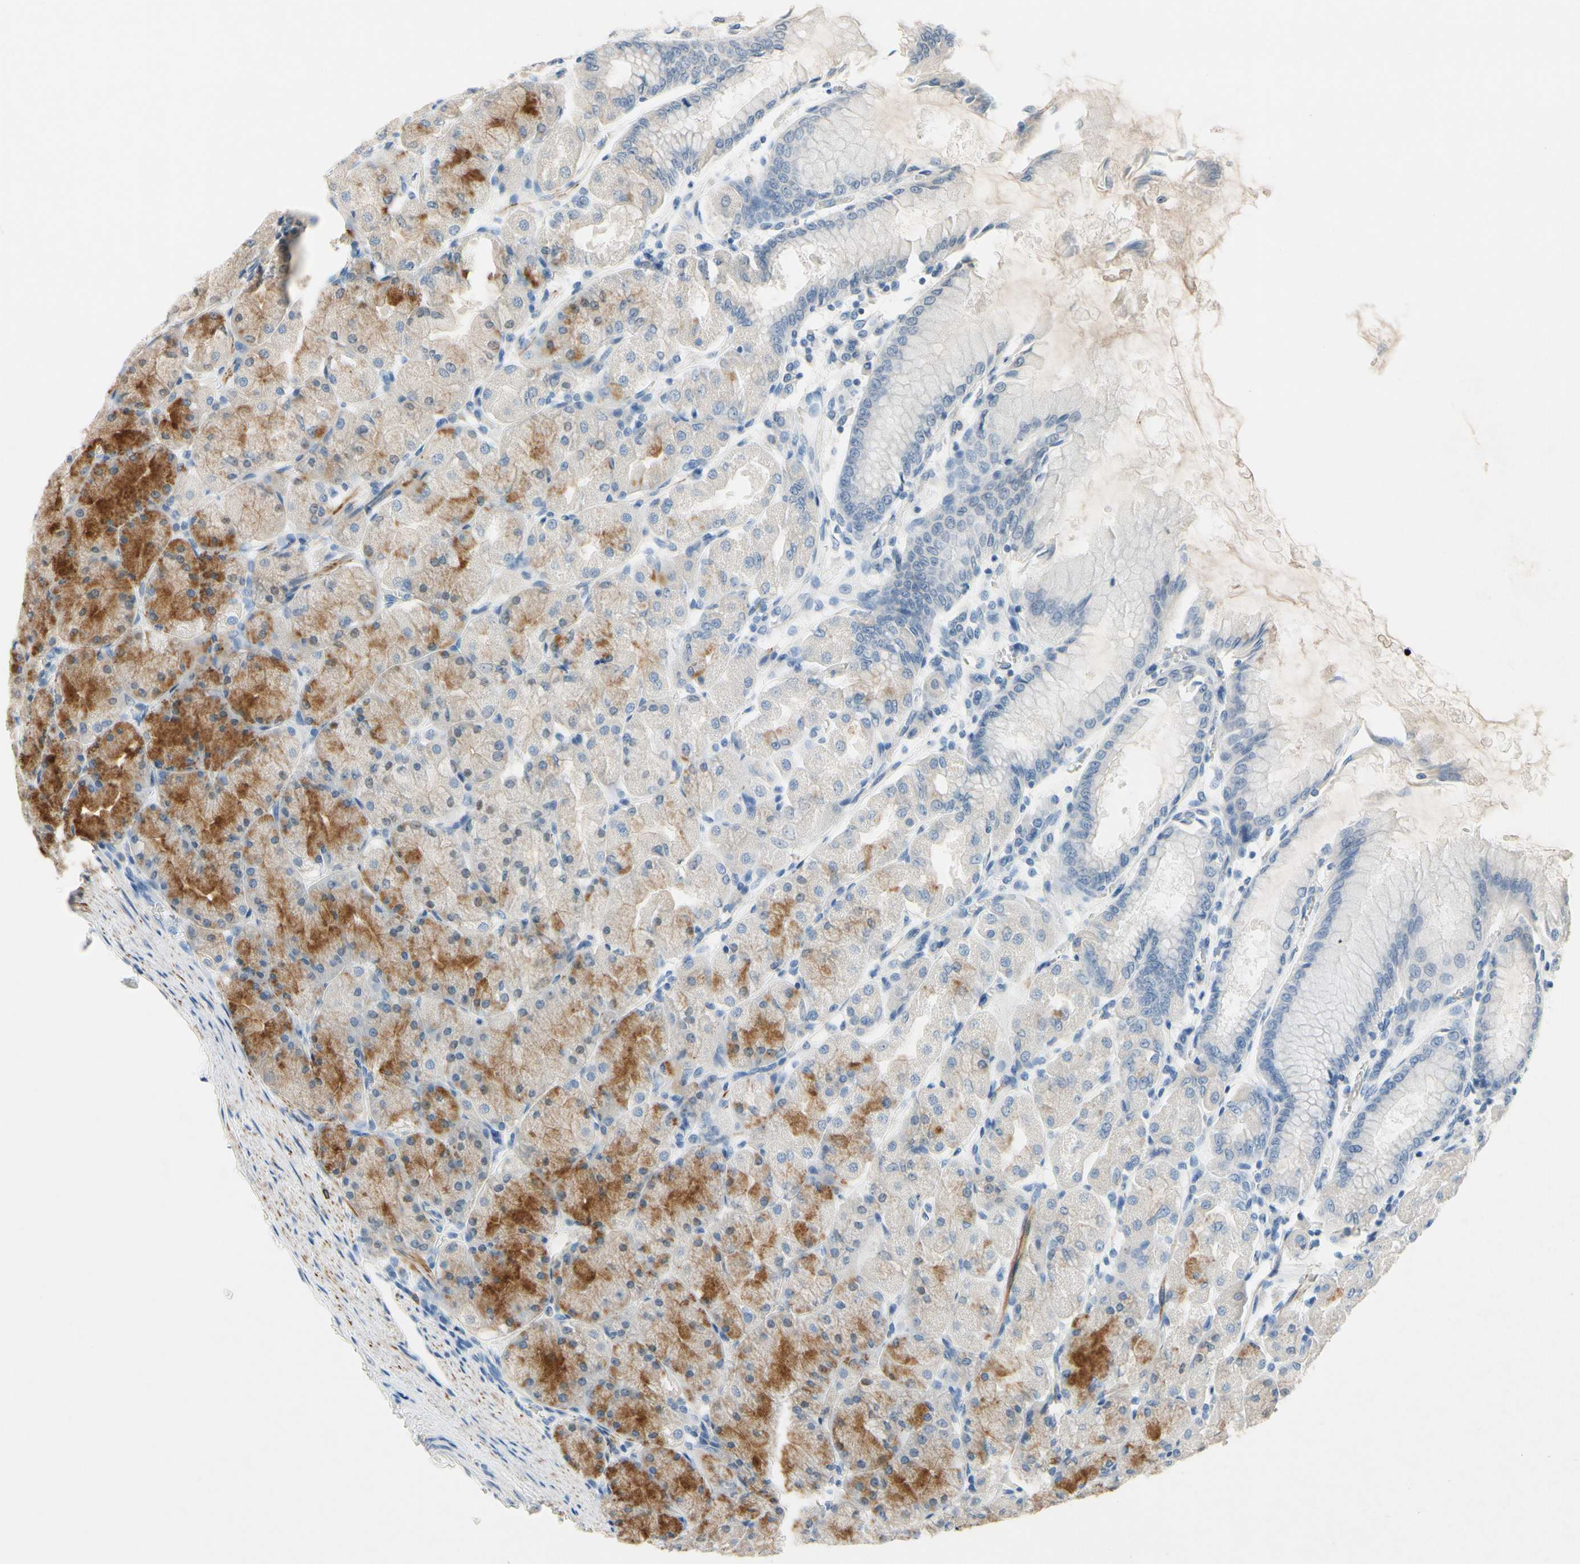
{"staining": {"intensity": "moderate", "quantity": "25%-75%", "location": "cytoplasmic/membranous"}, "tissue": "stomach", "cell_type": "Glandular cells", "image_type": "normal", "snomed": [{"axis": "morphology", "description": "Normal tissue, NOS"}, {"axis": "topography", "description": "Stomach, upper"}], "caption": "Brown immunohistochemical staining in unremarkable stomach demonstrates moderate cytoplasmic/membranous expression in approximately 25%-75% of glandular cells.", "gene": "SLC27A6", "patient": {"sex": "female", "age": 56}}